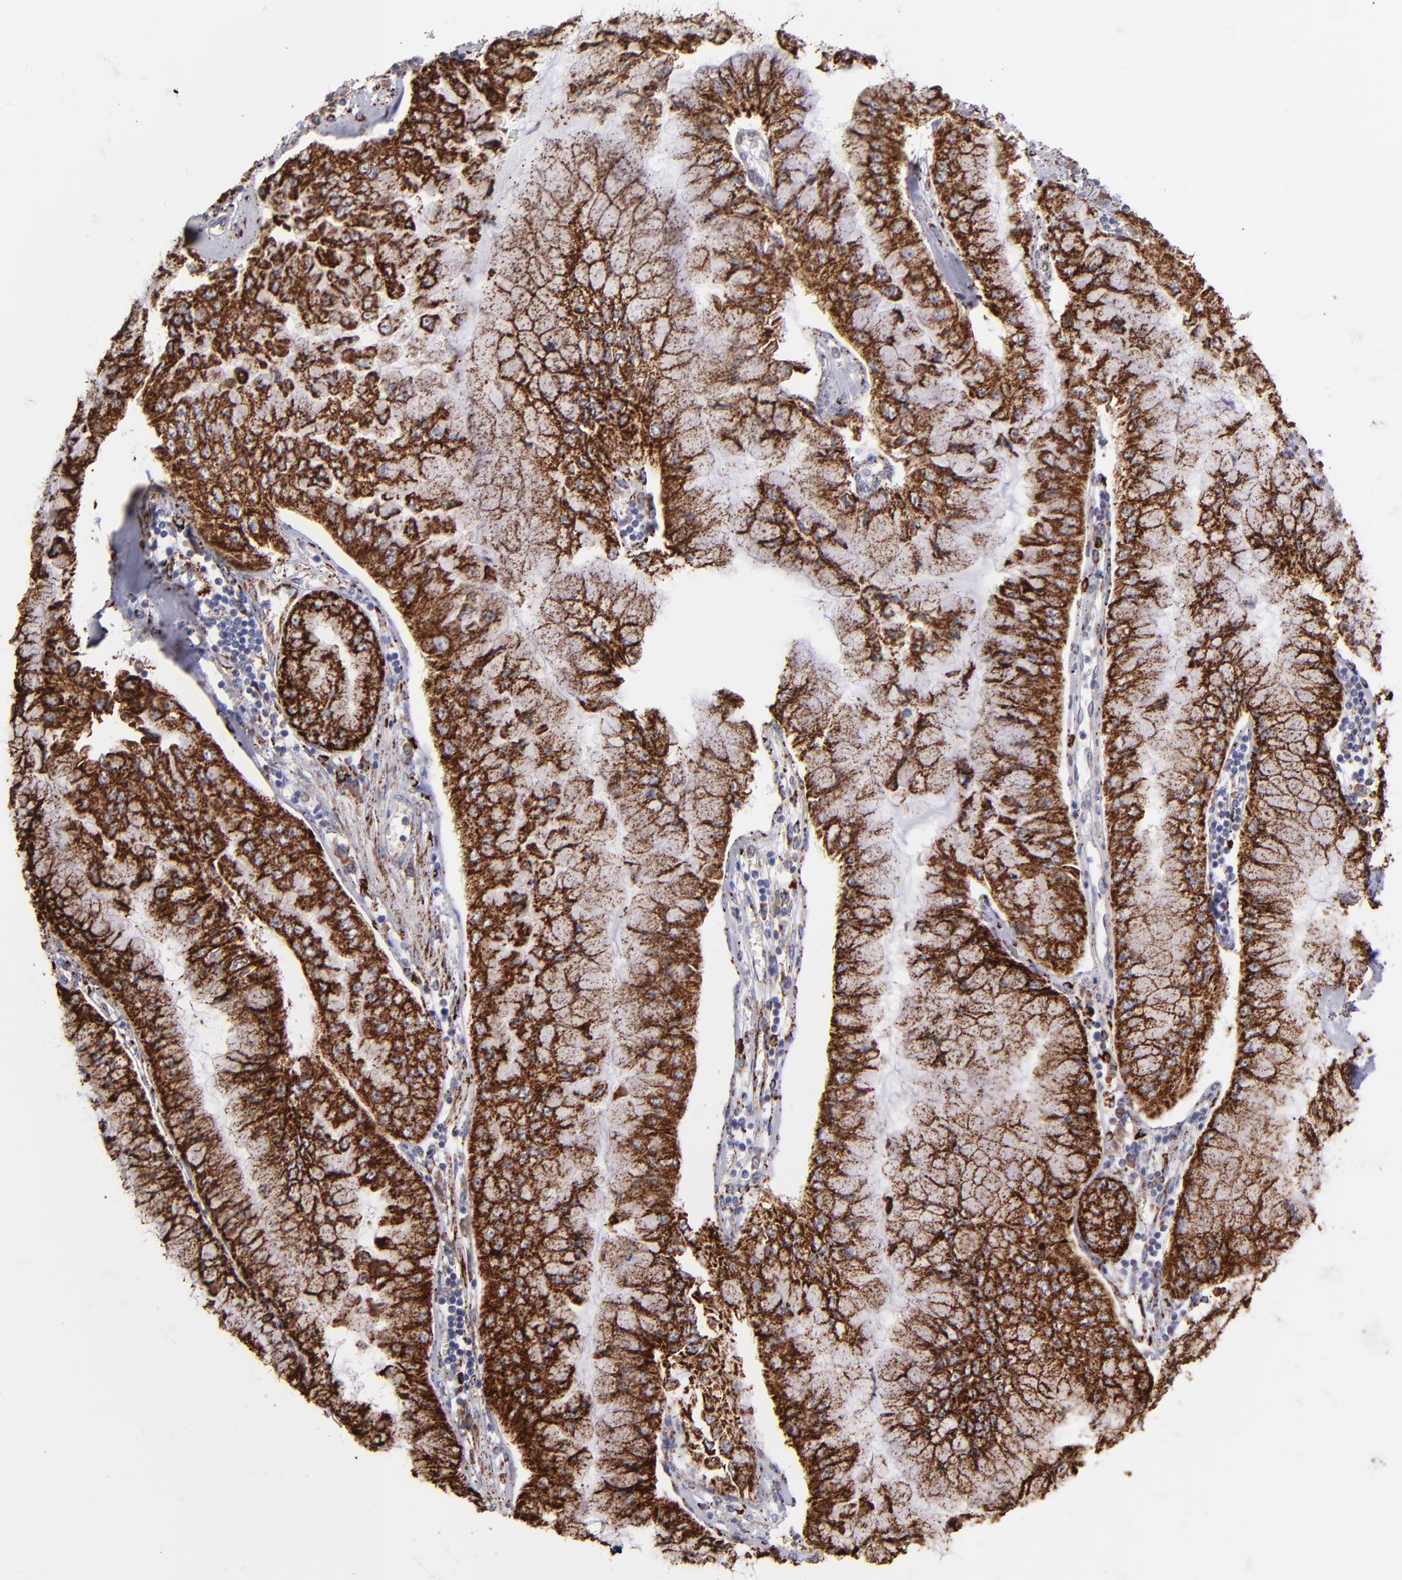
{"staining": {"intensity": "moderate", "quantity": ">75%", "location": "cytoplasmic/membranous"}, "tissue": "liver cancer", "cell_type": "Tumor cells", "image_type": "cancer", "snomed": [{"axis": "morphology", "description": "Cholangiocarcinoma"}, {"axis": "topography", "description": "Liver"}], "caption": "Immunohistochemistry (IHC) histopathology image of liver cholangiocarcinoma stained for a protein (brown), which displays medium levels of moderate cytoplasmic/membranous expression in approximately >75% of tumor cells.", "gene": "MAOB", "patient": {"sex": "female", "age": 79}}